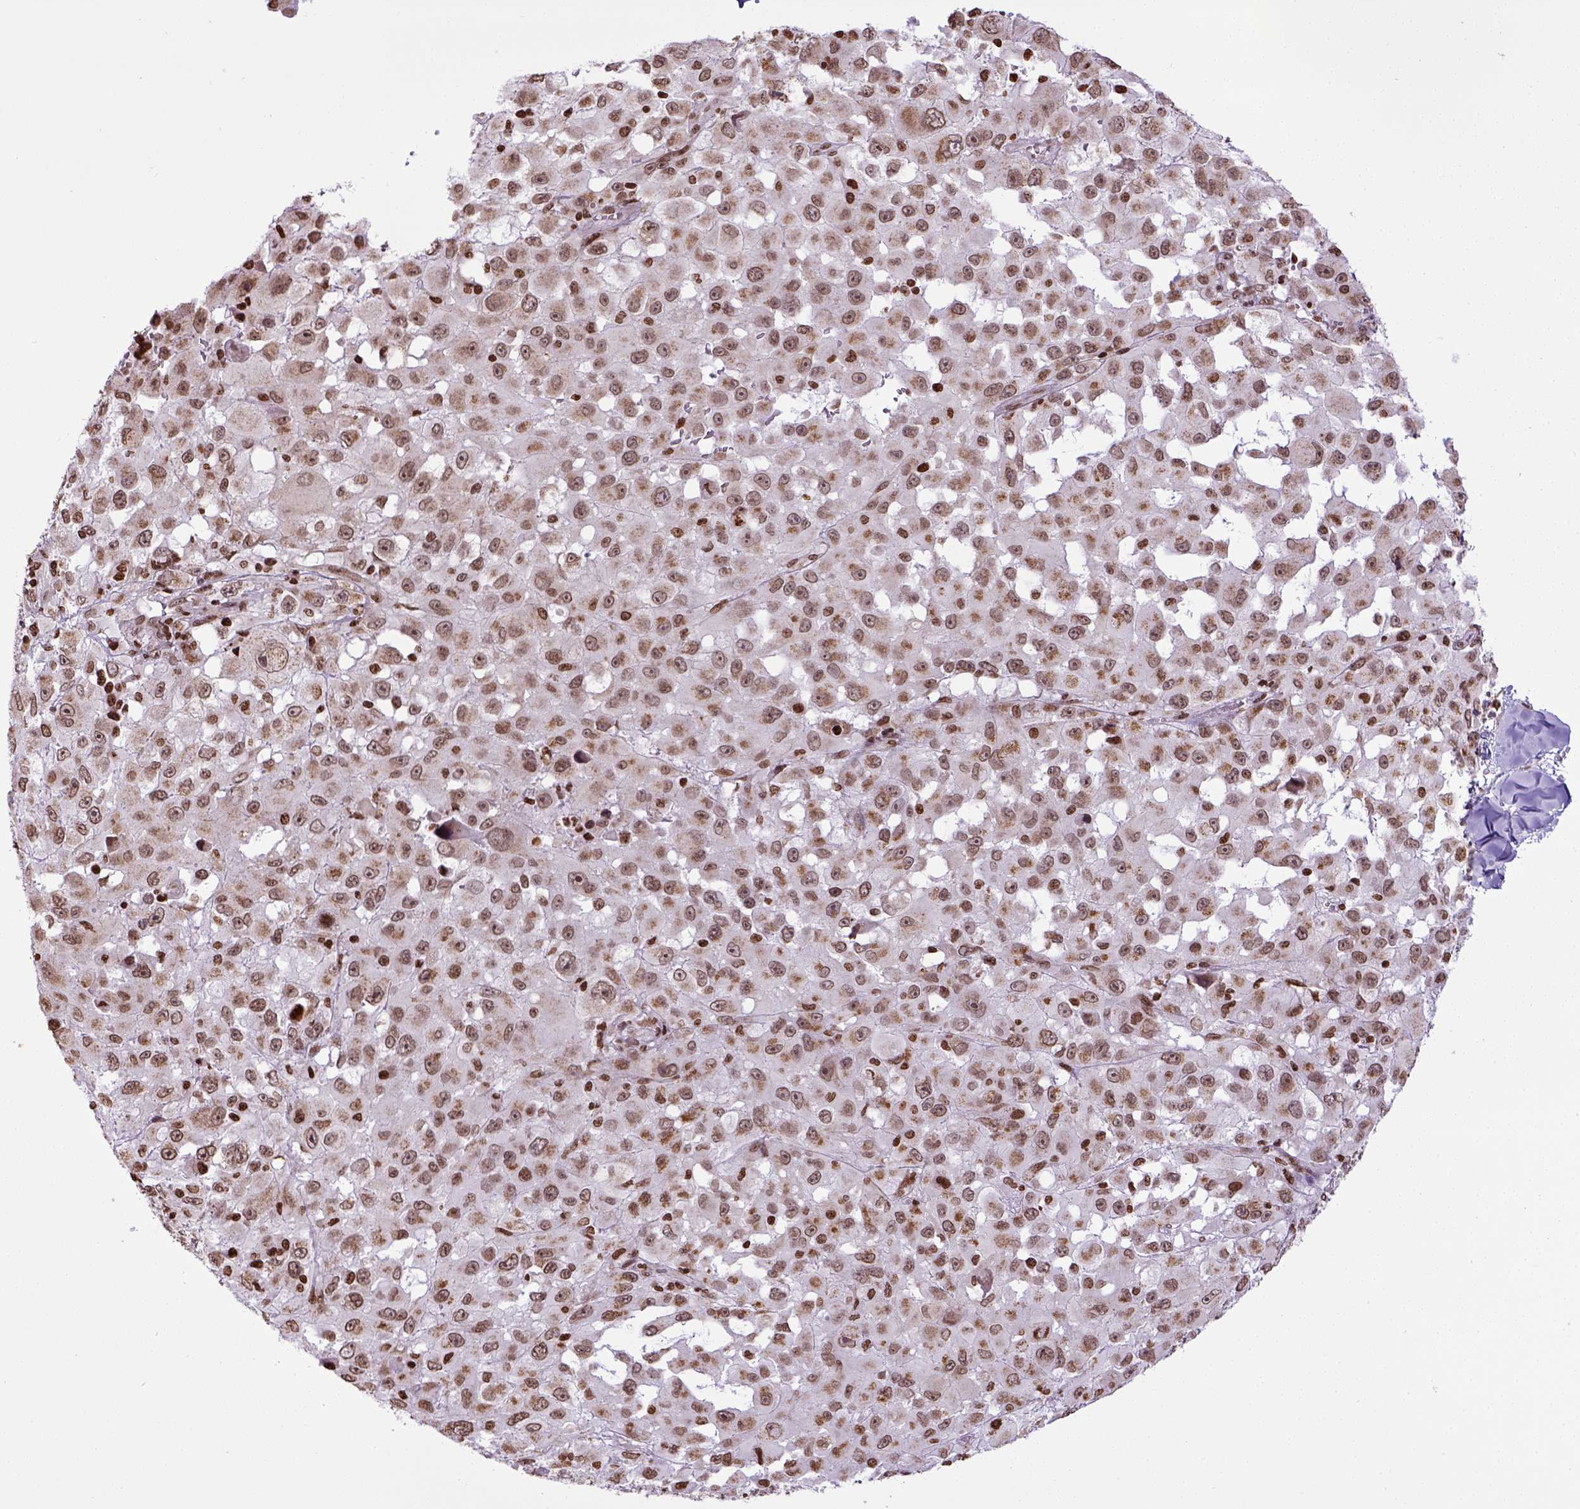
{"staining": {"intensity": "moderate", "quantity": ">75%", "location": "nuclear"}, "tissue": "melanoma", "cell_type": "Tumor cells", "image_type": "cancer", "snomed": [{"axis": "morphology", "description": "Malignant melanoma, Metastatic site"}, {"axis": "topography", "description": "Lymph node"}], "caption": "This is an image of immunohistochemistry (IHC) staining of melanoma, which shows moderate staining in the nuclear of tumor cells.", "gene": "ZNF75D", "patient": {"sex": "male", "age": 50}}